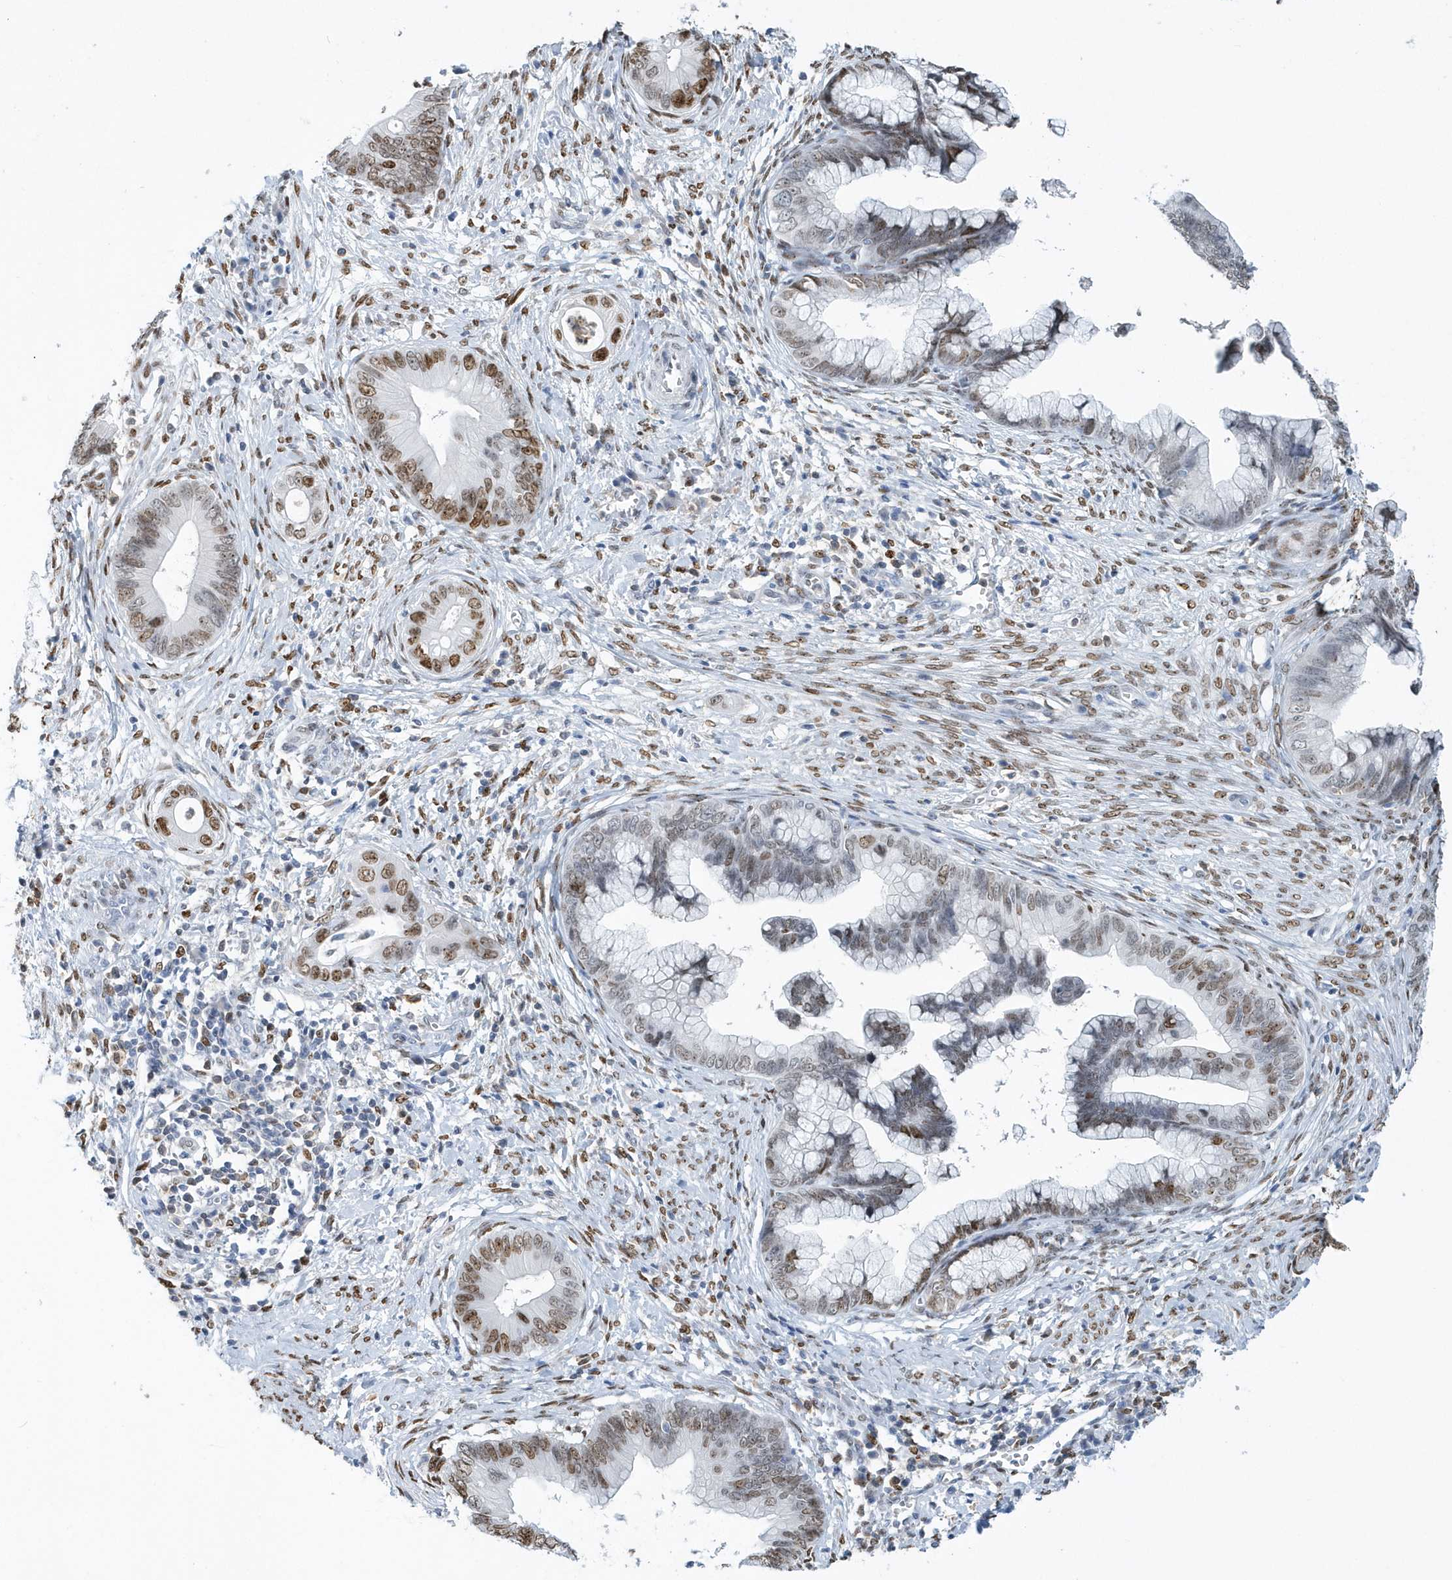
{"staining": {"intensity": "moderate", "quantity": ">75%", "location": "nuclear"}, "tissue": "cervical cancer", "cell_type": "Tumor cells", "image_type": "cancer", "snomed": [{"axis": "morphology", "description": "Adenocarcinoma, NOS"}, {"axis": "topography", "description": "Cervix"}], "caption": "Tumor cells display moderate nuclear expression in about >75% of cells in cervical adenocarcinoma.", "gene": "MACROH2A2", "patient": {"sex": "female", "age": 44}}